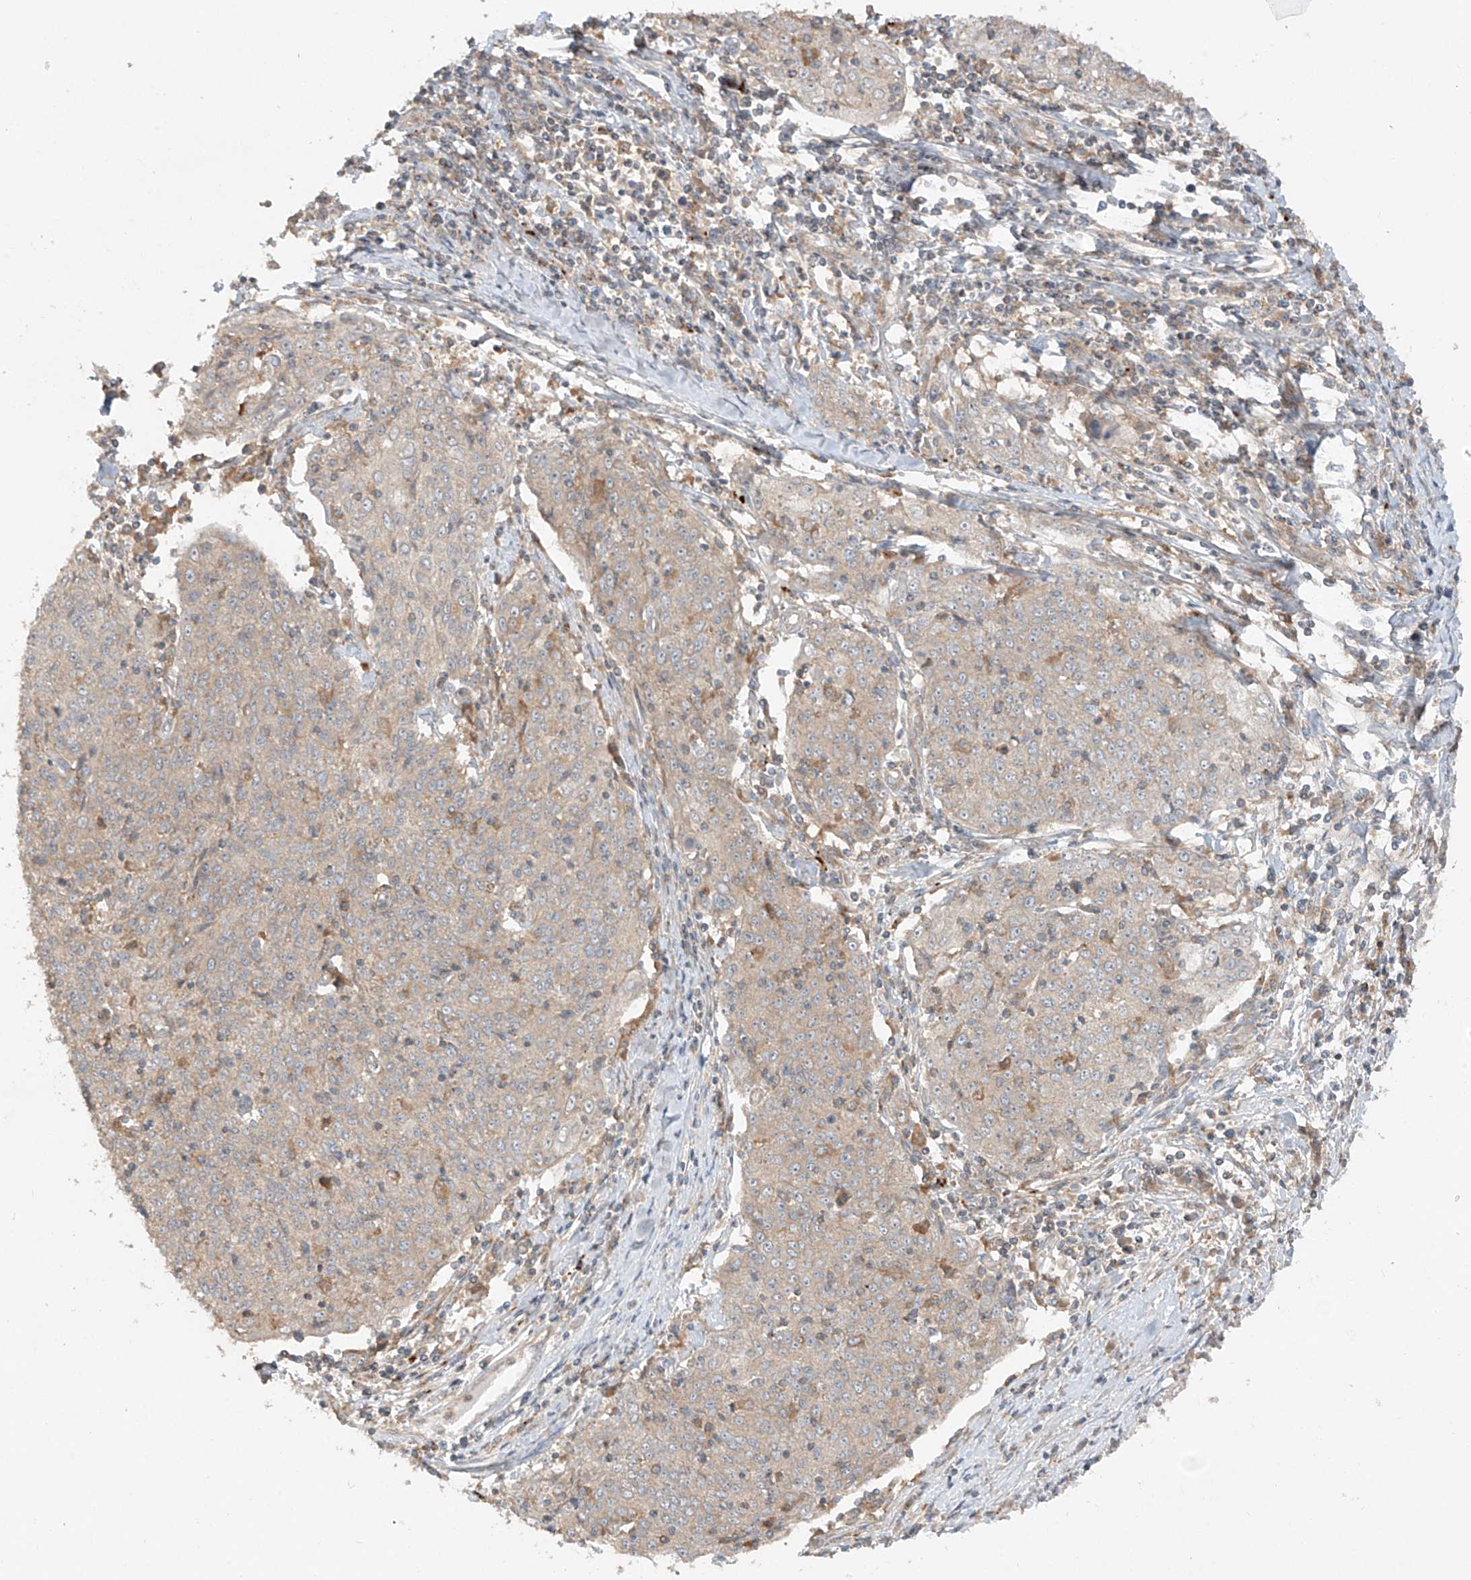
{"staining": {"intensity": "weak", "quantity": "25%-75%", "location": "cytoplasmic/membranous"}, "tissue": "cervical cancer", "cell_type": "Tumor cells", "image_type": "cancer", "snomed": [{"axis": "morphology", "description": "Squamous cell carcinoma, NOS"}, {"axis": "topography", "description": "Cervix"}], "caption": "The image exhibits staining of cervical squamous cell carcinoma, revealing weak cytoplasmic/membranous protein staining (brown color) within tumor cells.", "gene": "LDAH", "patient": {"sex": "female", "age": 48}}